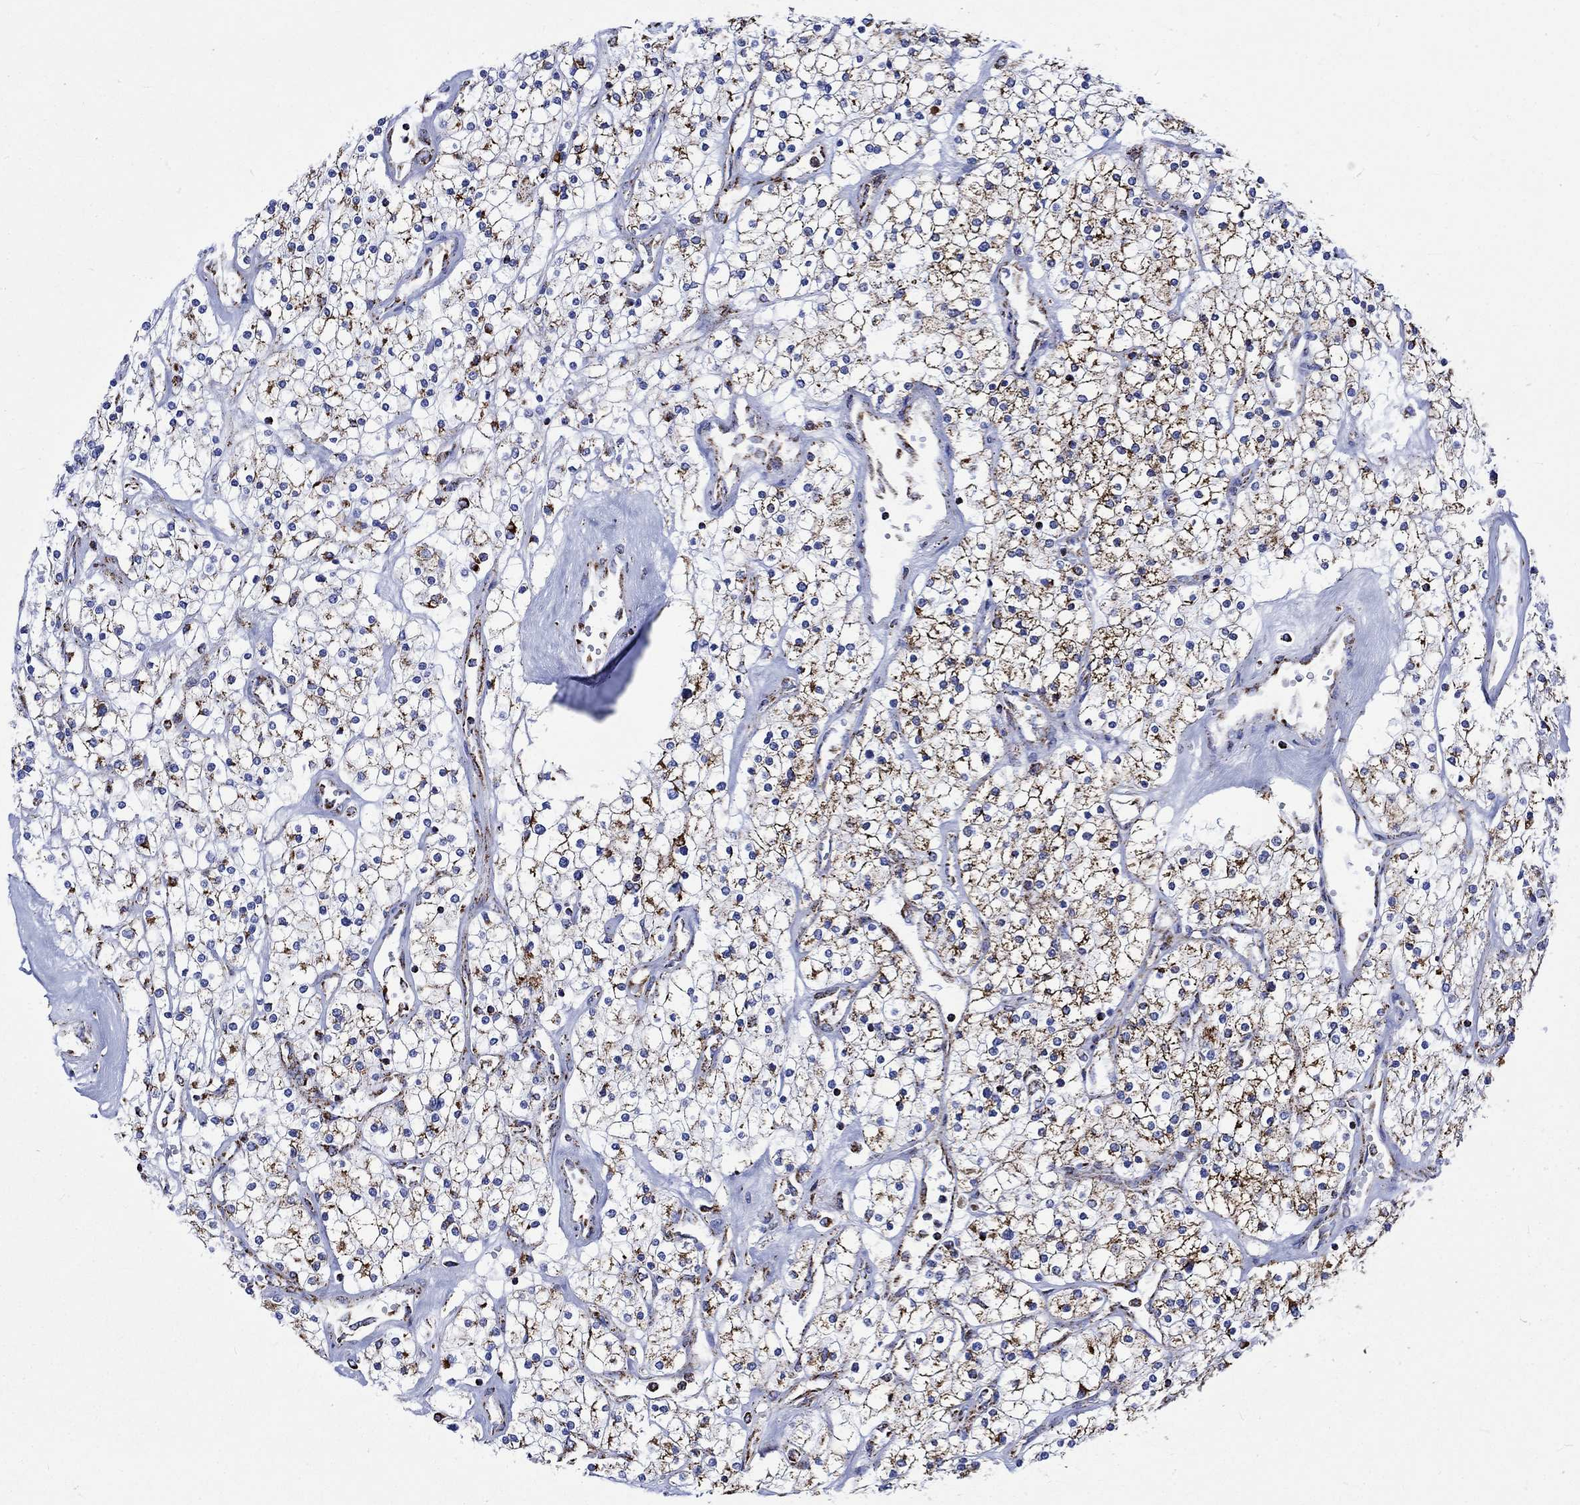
{"staining": {"intensity": "strong", "quantity": "25%-75%", "location": "cytoplasmic/membranous"}, "tissue": "renal cancer", "cell_type": "Tumor cells", "image_type": "cancer", "snomed": [{"axis": "morphology", "description": "Adenocarcinoma, NOS"}, {"axis": "topography", "description": "Kidney"}], "caption": "This is an image of immunohistochemistry (IHC) staining of renal cancer (adenocarcinoma), which shows strong staining in the cytoplasmic/membranous of tumor cells.", "gene": "RCE1", "patient": {"sex": "male", "age": 80}}